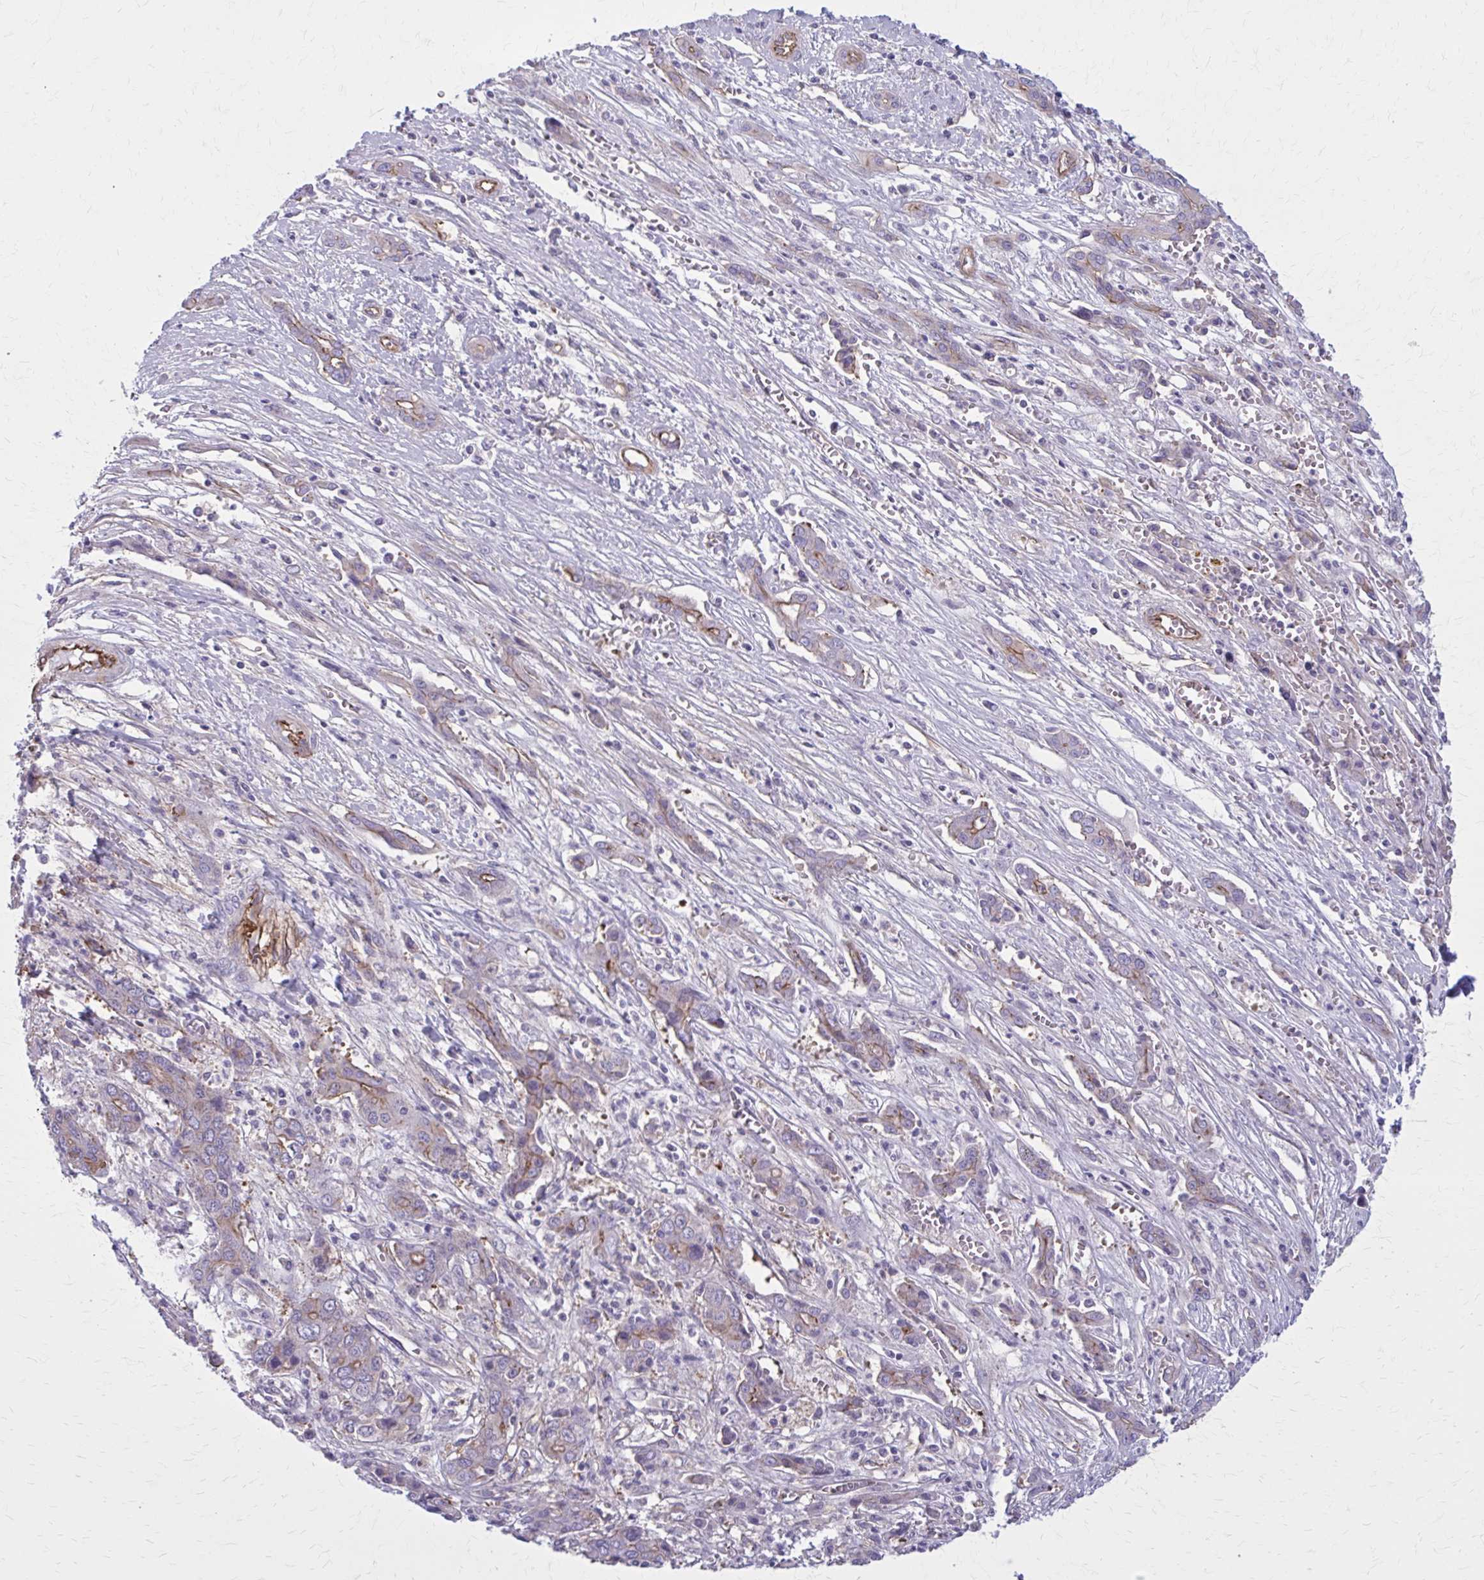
{"staining": {"intensity": "moderate", "quantity": "<25%", "location": "cytoplasmic/membranous"}, "tissue": "liver cancer", "cell_type": "Tumor cells", "image_type": "cancer", "snomed": [{"axis": "morphology", "description": "Cholangiocarcinoma"}, {"axis": "topography", "description": "Liver"}], "caption": "This is an image of IHC staining of cholangiocarcinoma (liver), which shows moderate positivity in the cytoplasmic/membranous of tumor cells.", "gene": "ZDHHC7", "patient": {"sex": "male", "age": 67}}